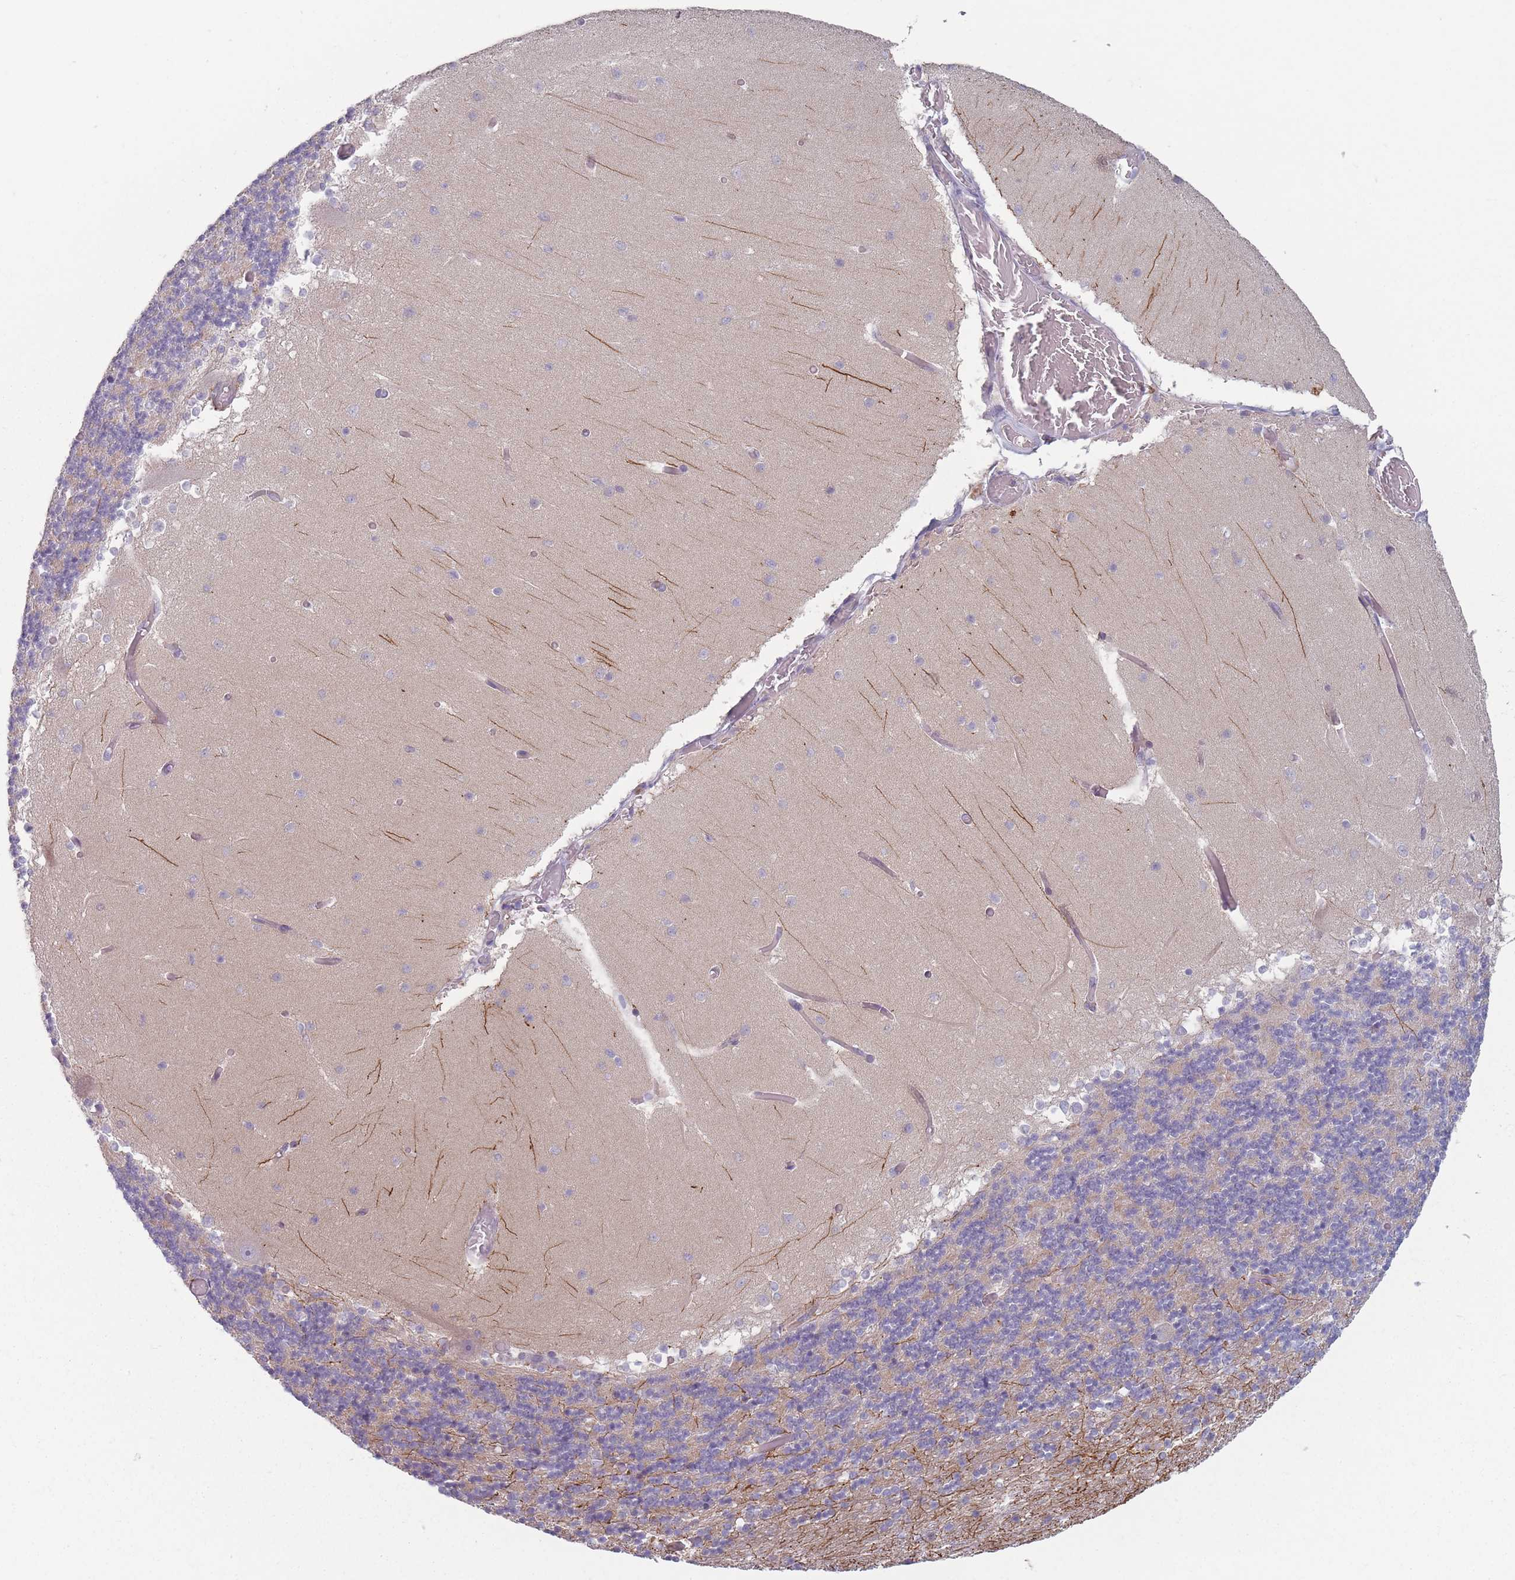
{"staining": {"intensity": "weak", "quantity": "<25%", "location": "cytoplasmic/membranous"}, "tissue": "cerebellum", "cell_type": "Cells in granular layer", "image_type": "normal", "snomed": [{"axis": "morphology", "description": "Normal tissue, NOS"}, {"axis": "topography", "description": "Cerebellum"}], "caption": "Immunohistochemistry (IHC) of normal cerebellum displays no staining in cells in granular layer. The staining is performed using DAB (3,3'-diaminobenzidine) brown chromogen with nuclei counter-stained in using hematoxylin.", "gene": "HSBP1L1", "patient": {"sex": "female", "age": 28}}